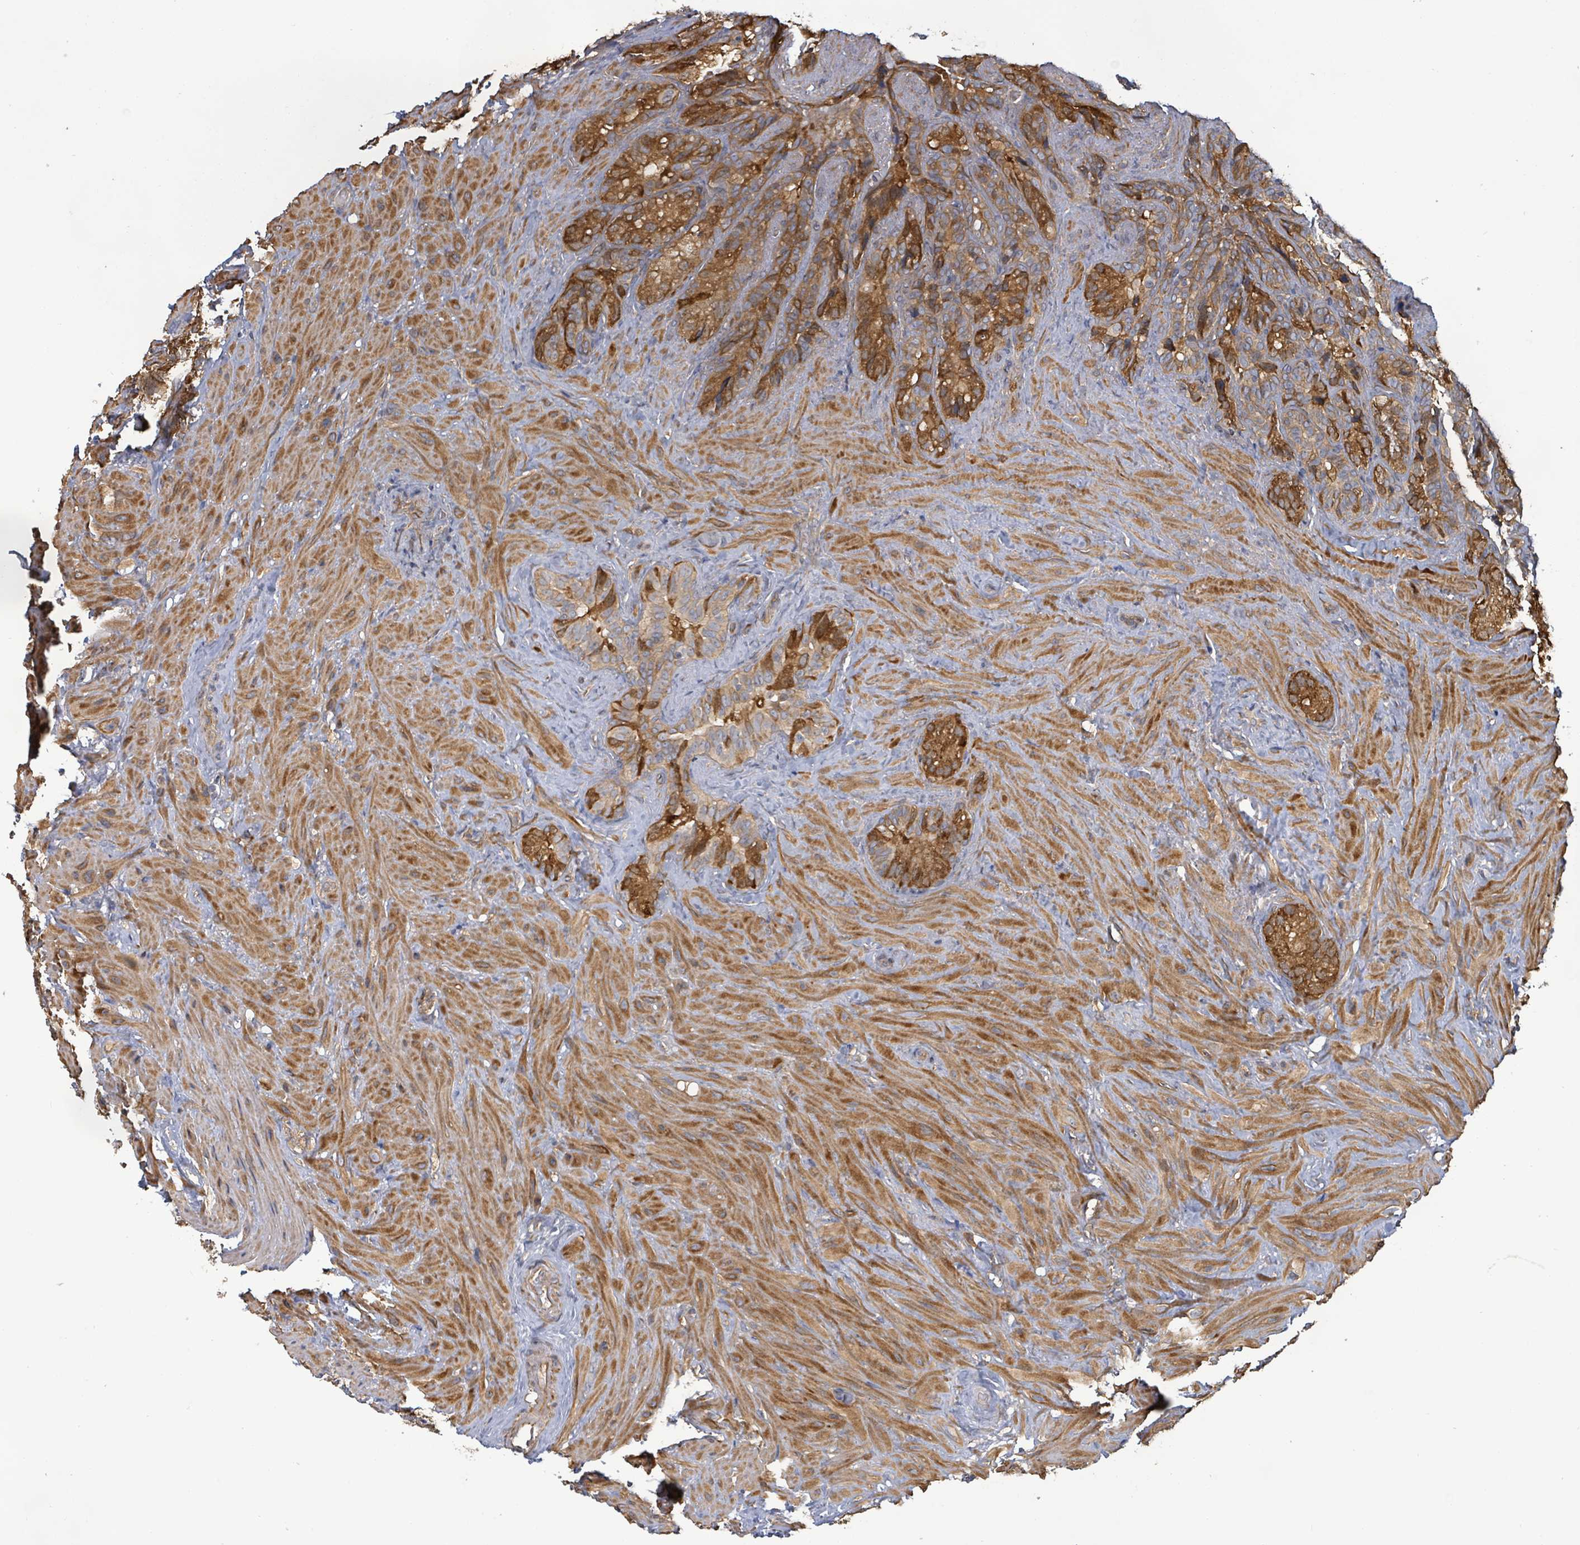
{"staining": {"intensity": "strong", "quantity": ">75%", "location": "cytoplasmic/membranous"}, "tissue": "seminal vesicle", "cell_type": "Glandular cells", "image_type": "normal", "snomed": [{"axis": "morphology", "description": "Normal tissue, NOS"}, {"axis": "topography", "description": "Seminal veicle"}], "caption": "A high-resolution photomicrograph shows immunohistochemistry (IHC) staining of normal seminal vesicle, which exhibits strong cytoplasmic/membranous positivity in about >75% of glandular cells.", "gene": "KBTBD11", "patient": {"sex": "male", "age": 62}}